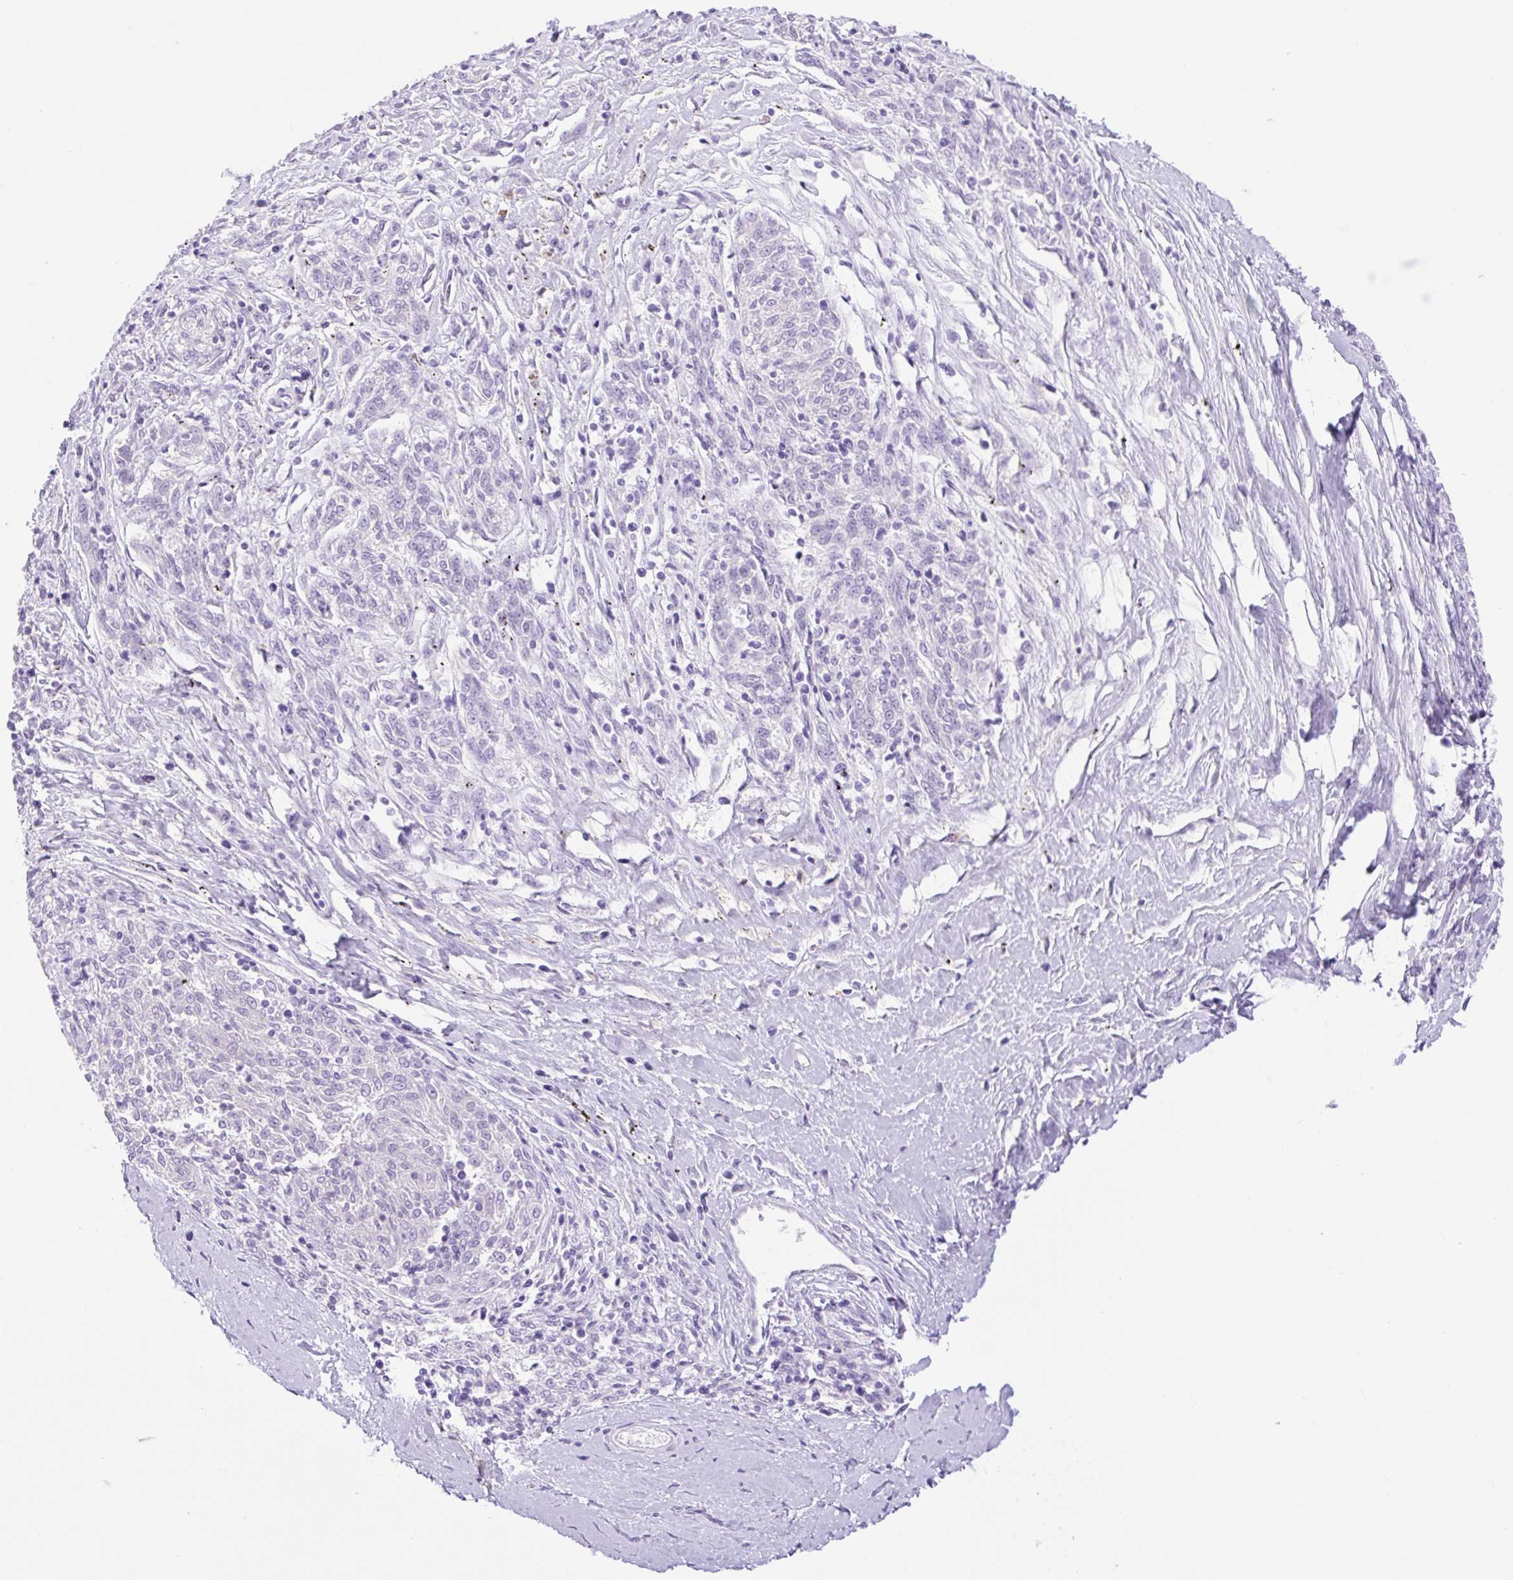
{"staining": {"intensity": "negative", "quantity": "none", "location": "none"}, "tissue": "melanoma", "cell_type": "Tumor cells", "image_type": "cancer", "snomed": [{"axis": "morphology", "description": "Malignant melanoma, NOS"}, {"axis": "topography", "description": "Skin"}], "caption": "DAB (3,3'-diaminobenzidine) immunohistochemical staining of malignant melanoma displays no significant staining in tumor cells.", "gene": "SLC25A40", "patient": {"sex": "female", "age": 72}}